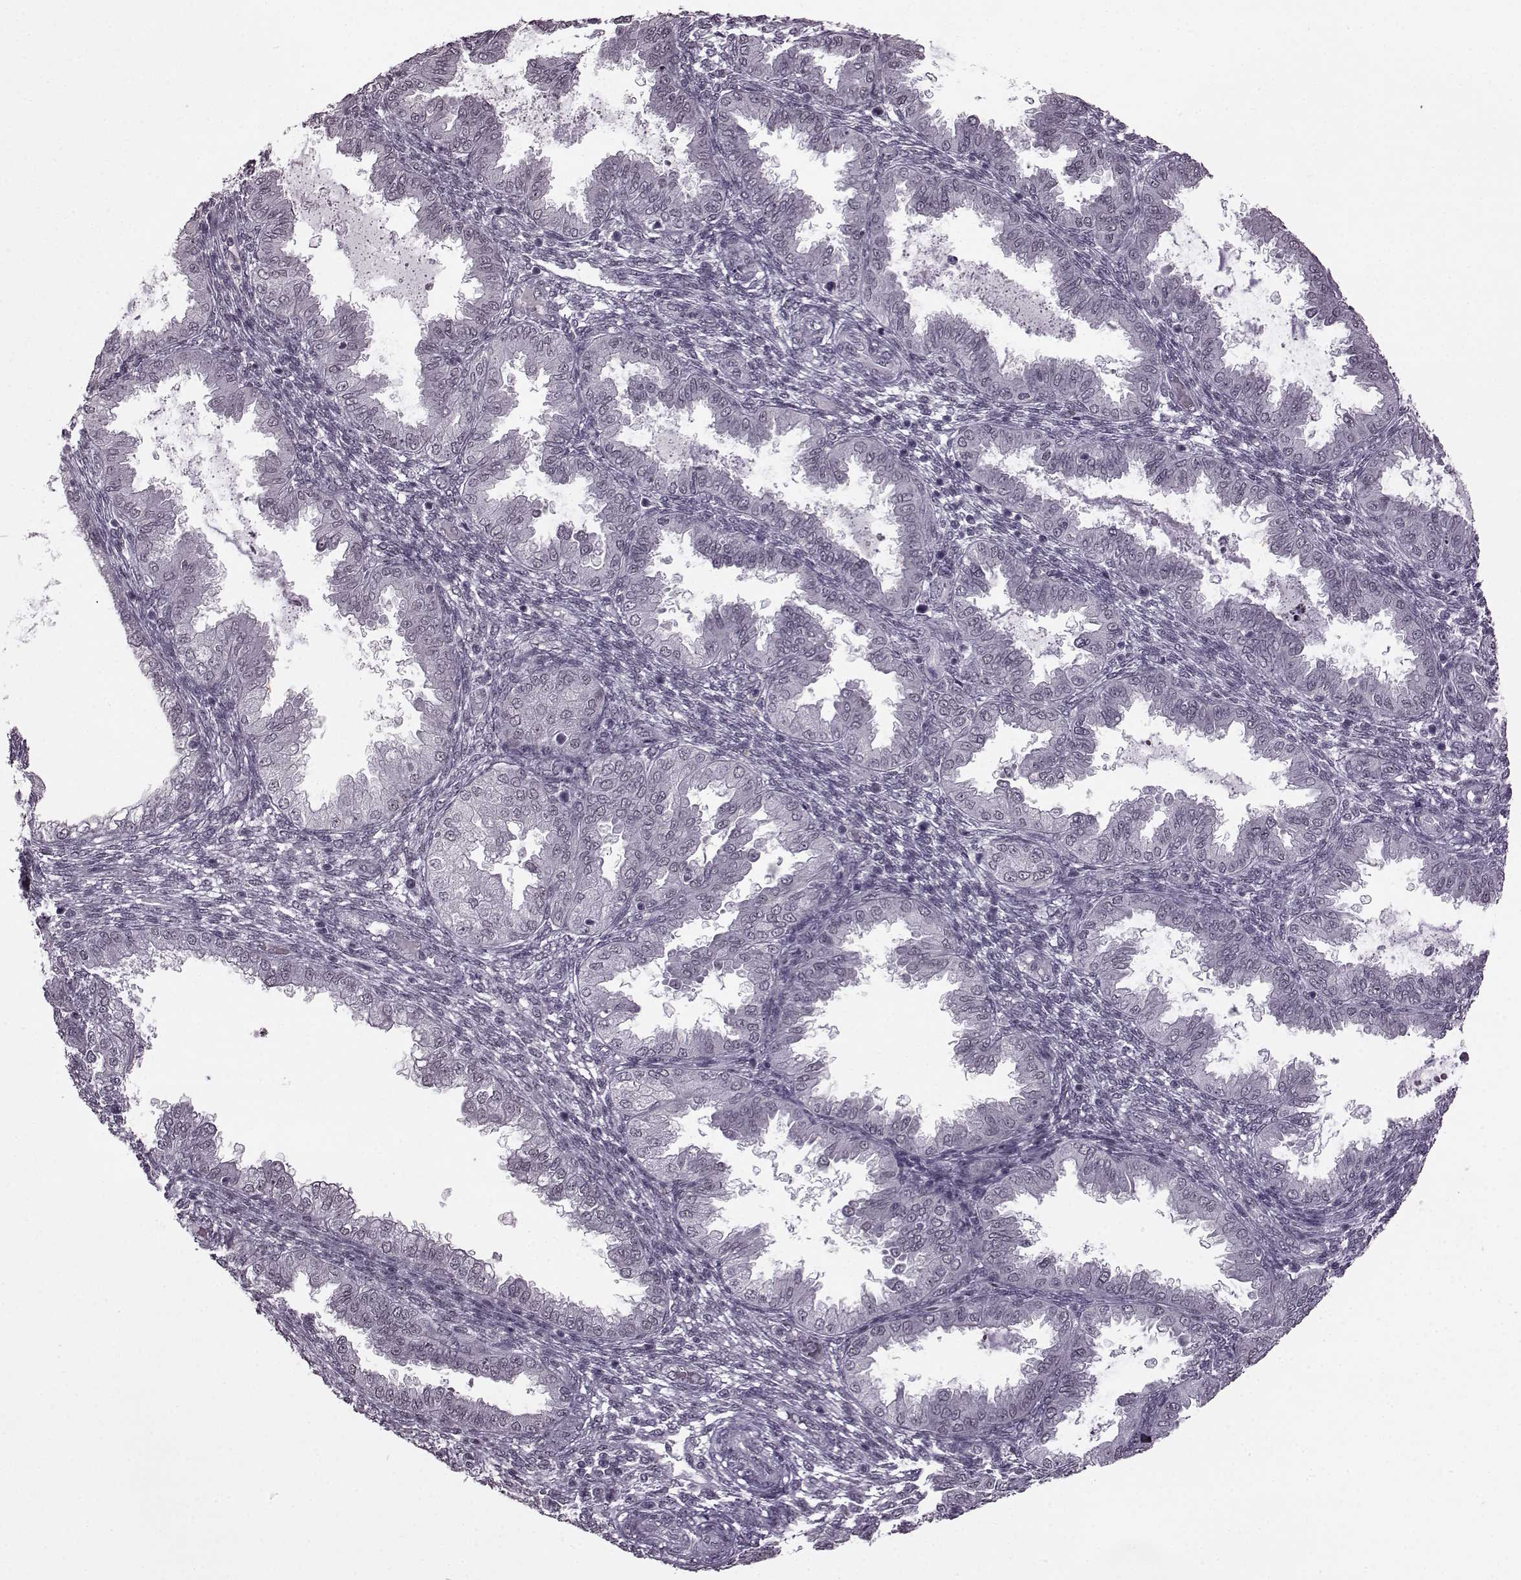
{"staining": {"intensity": "negative", "quantity": "none", "location": "none"}, "tissue": "endometrium", "cell_type": "Cells in endometrial stroma", "image_type": "normal", "snomed": [{"axis": "morphology", "description": "Normal tissue, NOS"}, {"axis": "topography", "description": "Endometrium"}], "caption": "Image shows no significant protein expression in cells in endometrial stroma of benign endometrium.", "gene": "SLC28A2", "patient": {"sex": "female", "age": 33}}